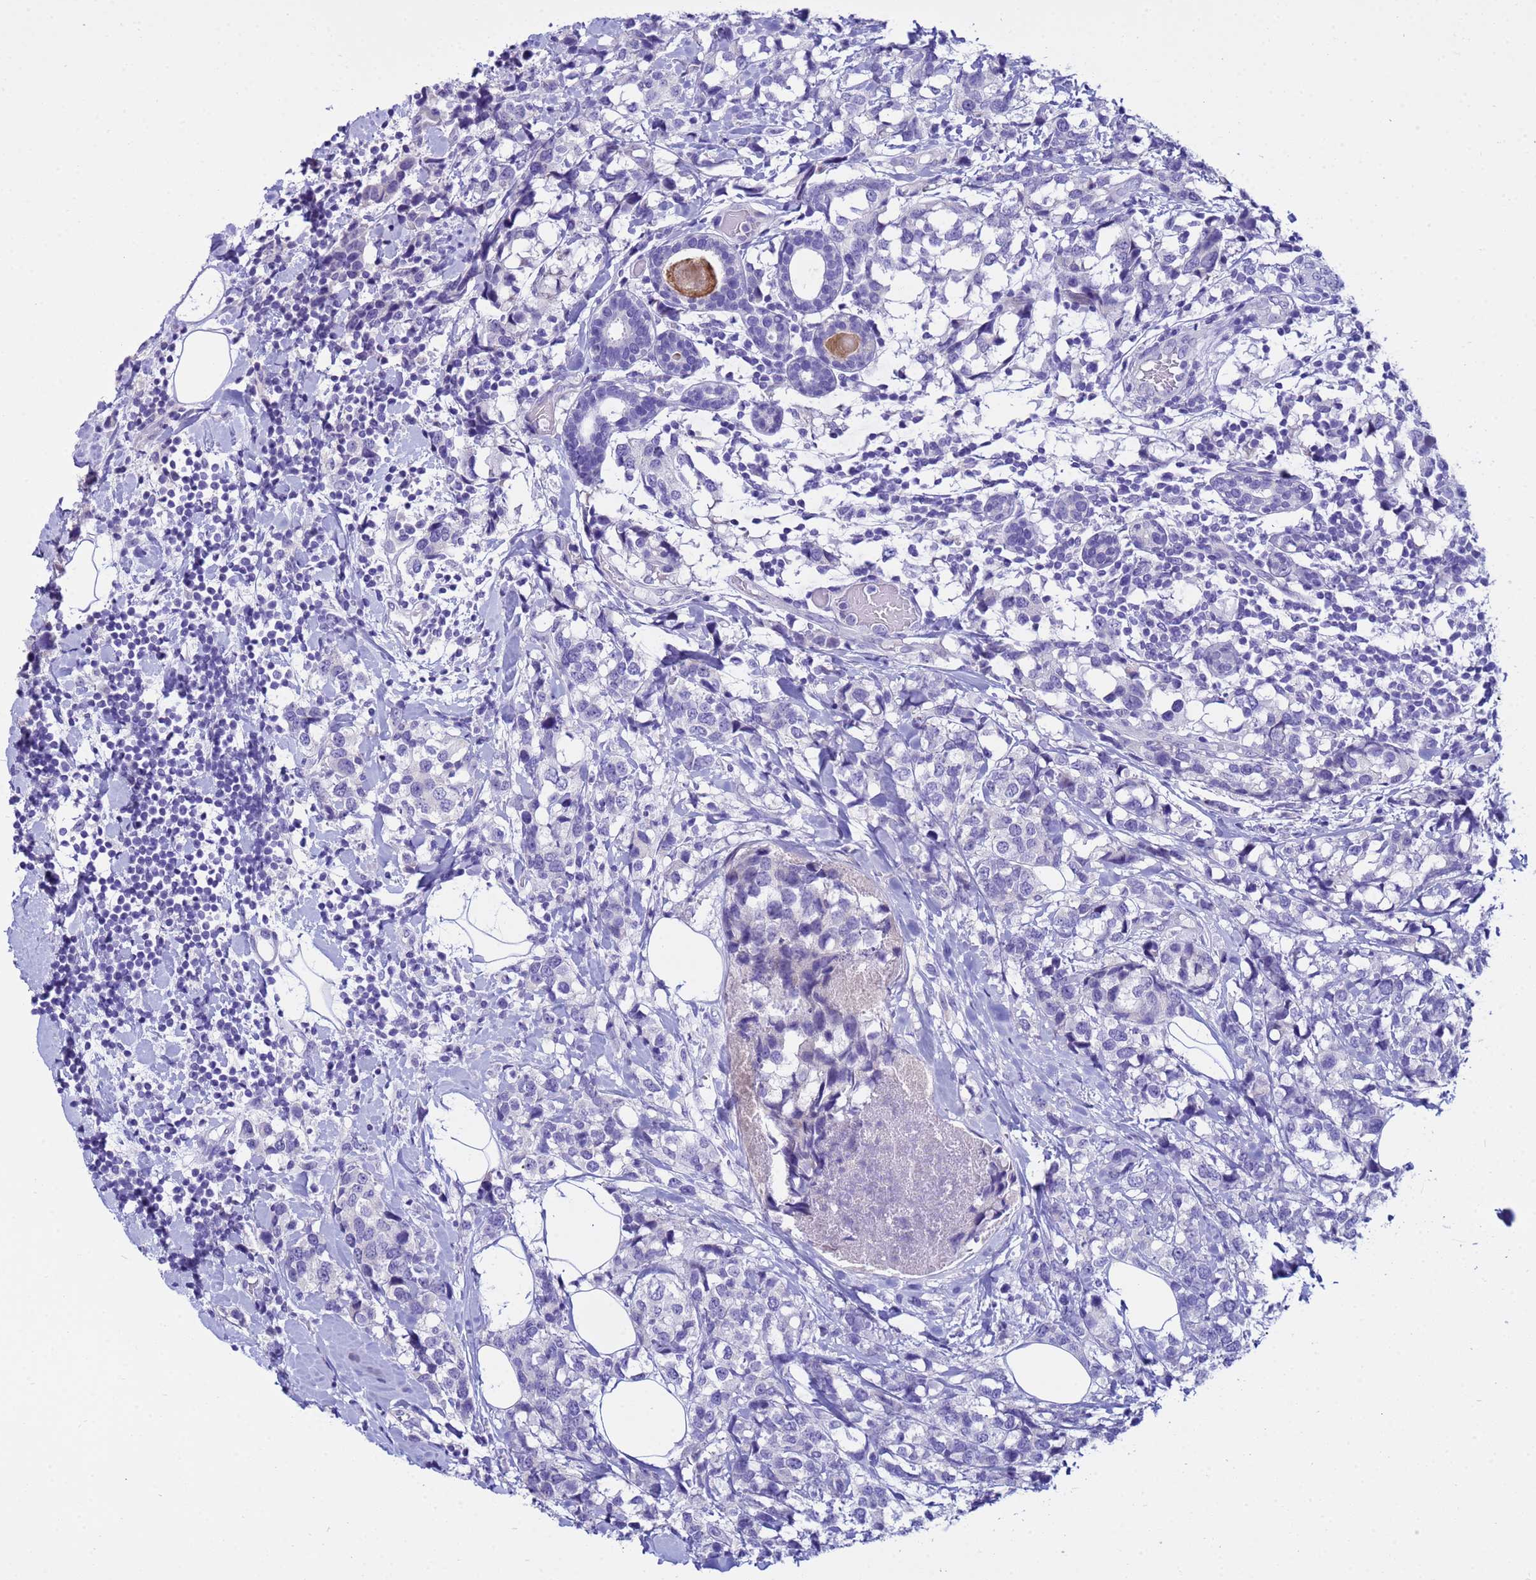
{"staining": {"intensity": "negative", "quantity": "none", "location": "none"}, "tissue": "breast cancer", "cell_type": "Tumor cells", "image_type": "cancer", "snomed": [{"axis": "morphology", "description": "Lobular carcinoma"}, {"axis": "topography", "description": "Breast"}], "caption": "Immunohistochemistry image of lobular carcinoma (breast) stained for a protein (brown), which exhibits no positivity in tumor cells.", "gene": "IGSF11", "patient": {"sex": "female", "age": 59}}